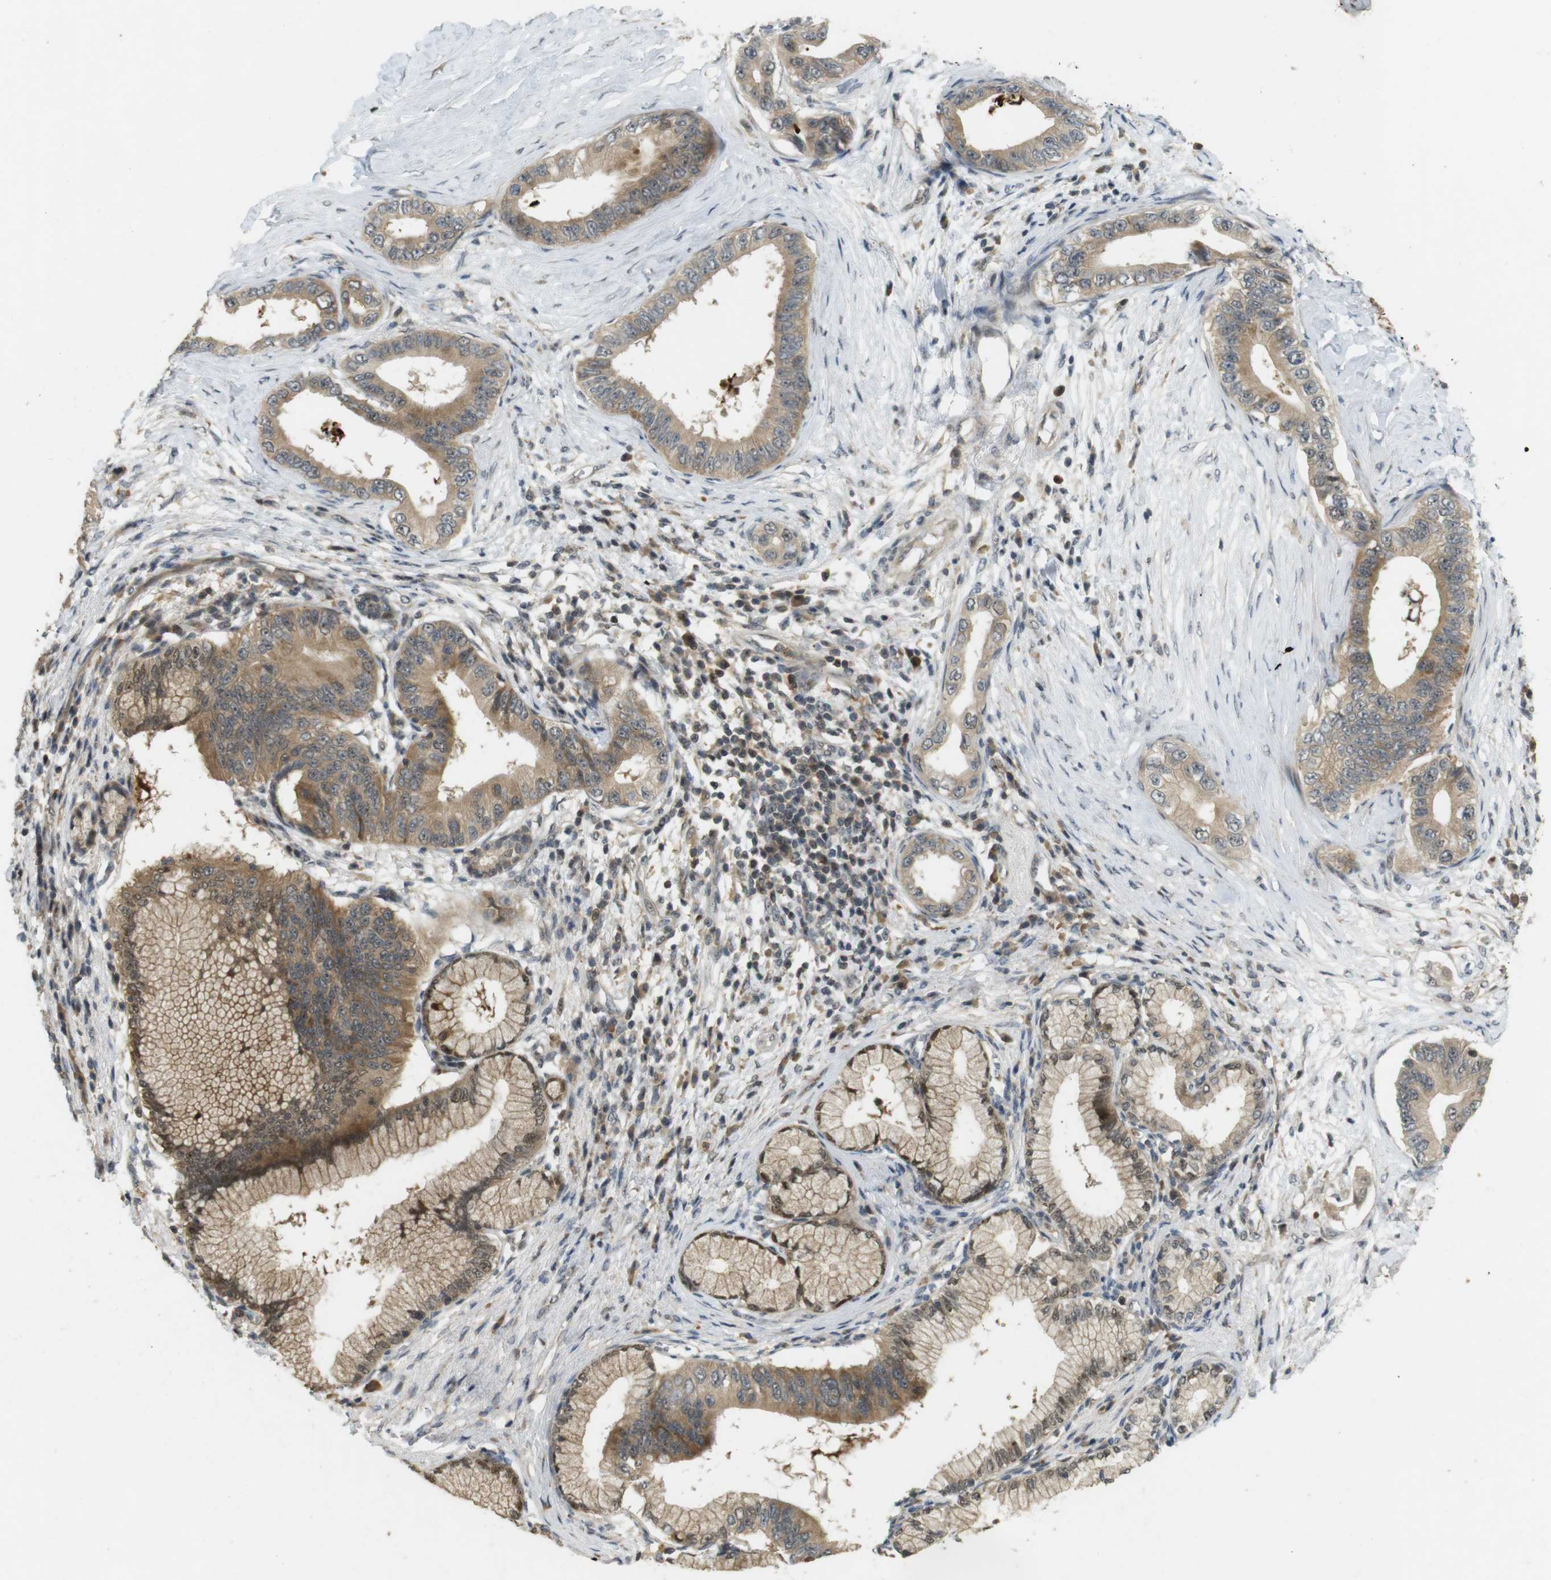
{"staining": {"intensity": "moderate", "quantity": ">75%", "location": "cytoplasmic/membranous,nuclear"}, "tissue": "pancreatic cancer", "cell_type": "Tumor cells", "image_type": "cancer", "snomed": [{"axis": "morphology", "description": "Adenocarcinoma, NOS"}, {"axis": "topography", "description": "Pancreas"}], "caption": "The image shows a brown stain indicating the presence of a protein in the cytoplasmic/membranous and nuclear of tumor cells in pancreatic adenocarcinoma.", "gene": "TMX3", "patient": {"sex": "male", "age": 77}}